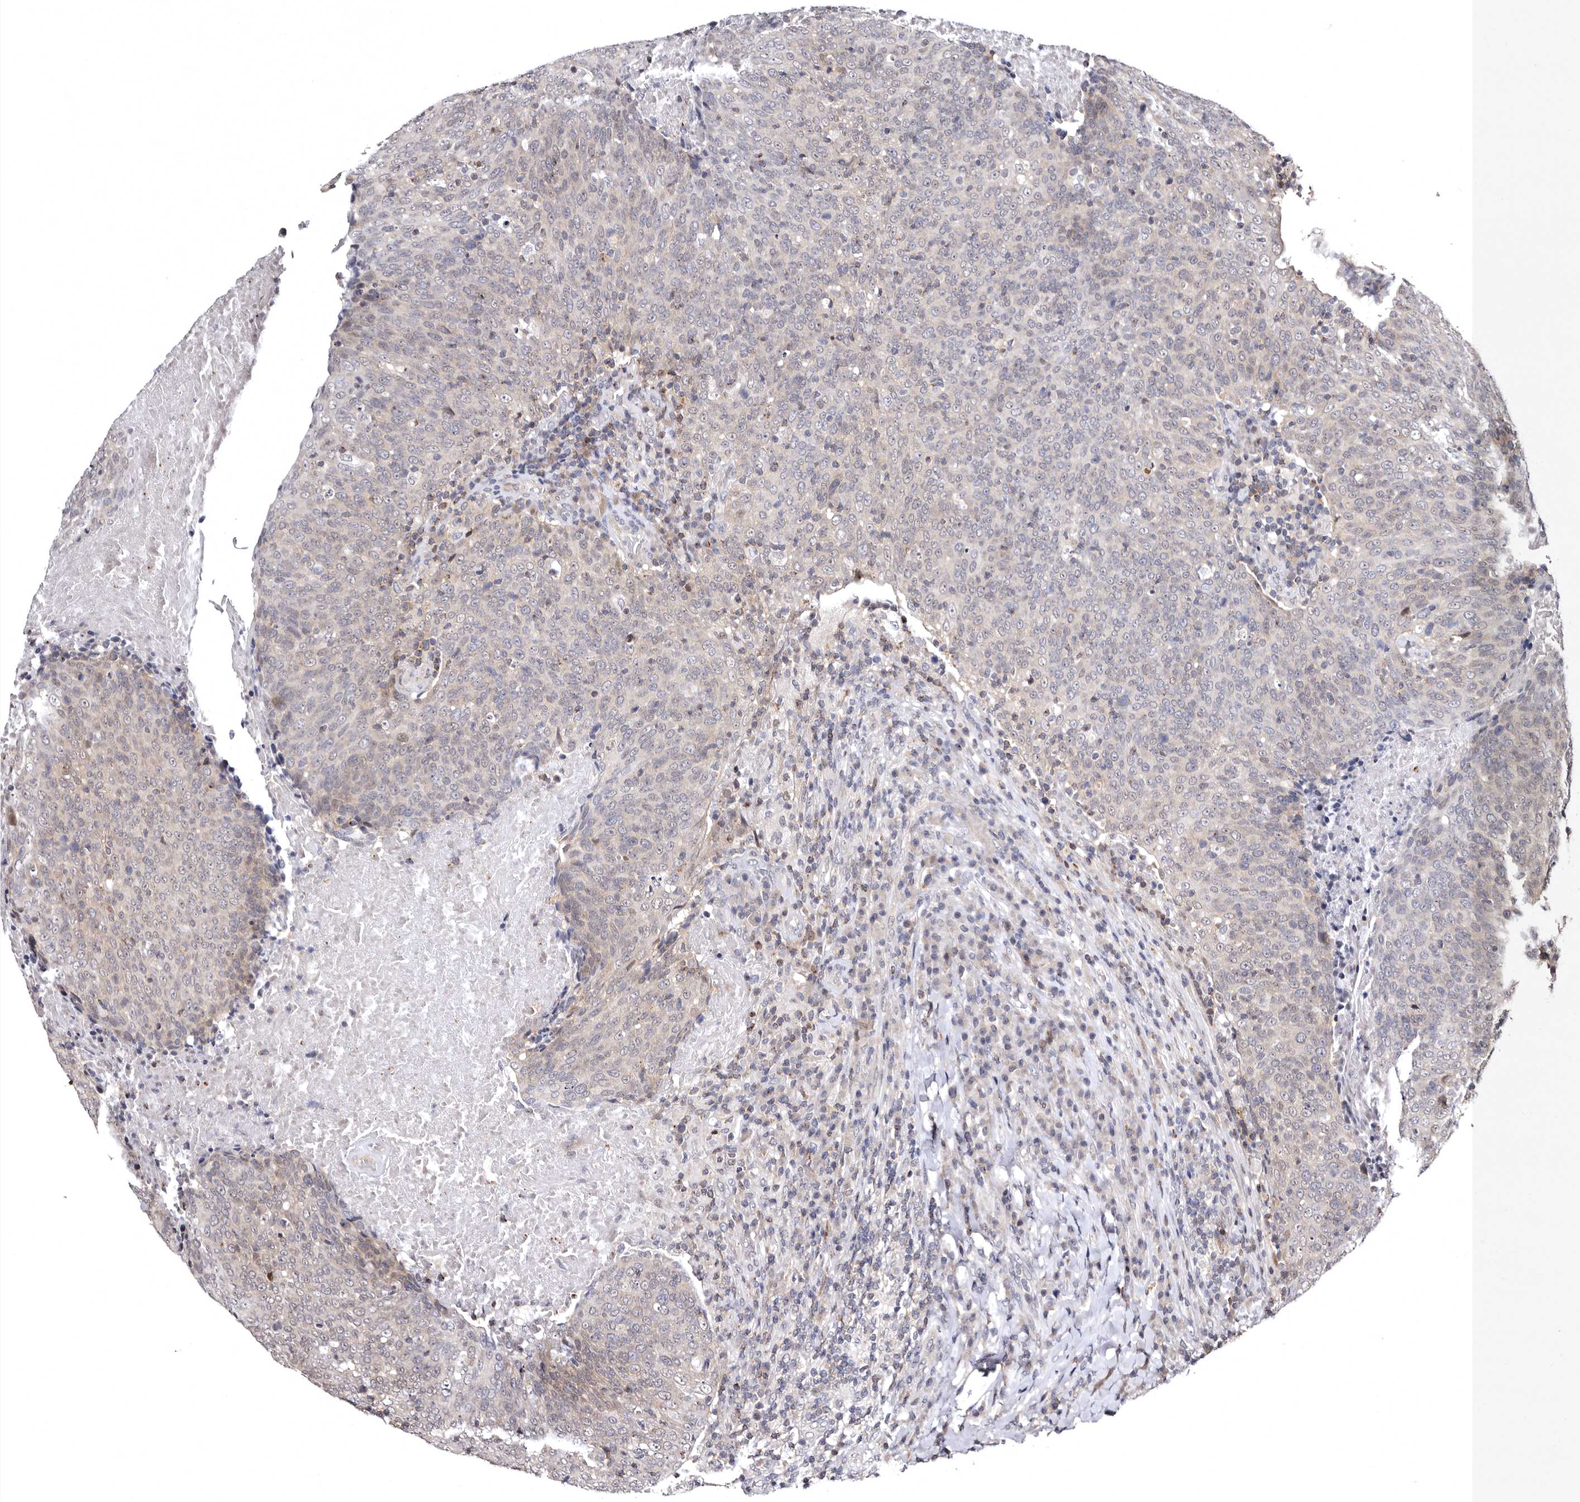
{"staining": {"intensity": "moderate", "quantity": "<25%", "location": "nuclear"}, "tissue": "head and neck cancer", "cell_type": "Tumor cells", "image_type": "cancer", "snomed": [{"axis": "morphology", "description": "Squamous cell carcinoma, NOS"}, {"axis": "morphology", "description": "Squamous cell carcinoma, metastatic, NOS"}, {"axis": "topography", "description": "Lymph node"}, {"axis": "topography", "description": "Head-Neck"}], "caption": "Moderate nuclear staining is appreciated in about <25% of tumor cells in head and neck cancer. (Stains: DAB (3,3'-diaminobenzidine) in brown, nuclei in blue, Microscopy: brightfield microscopy at high magnification).", "gene": "PHF20L1", "patient": {"sex": "male", "age": 62}}